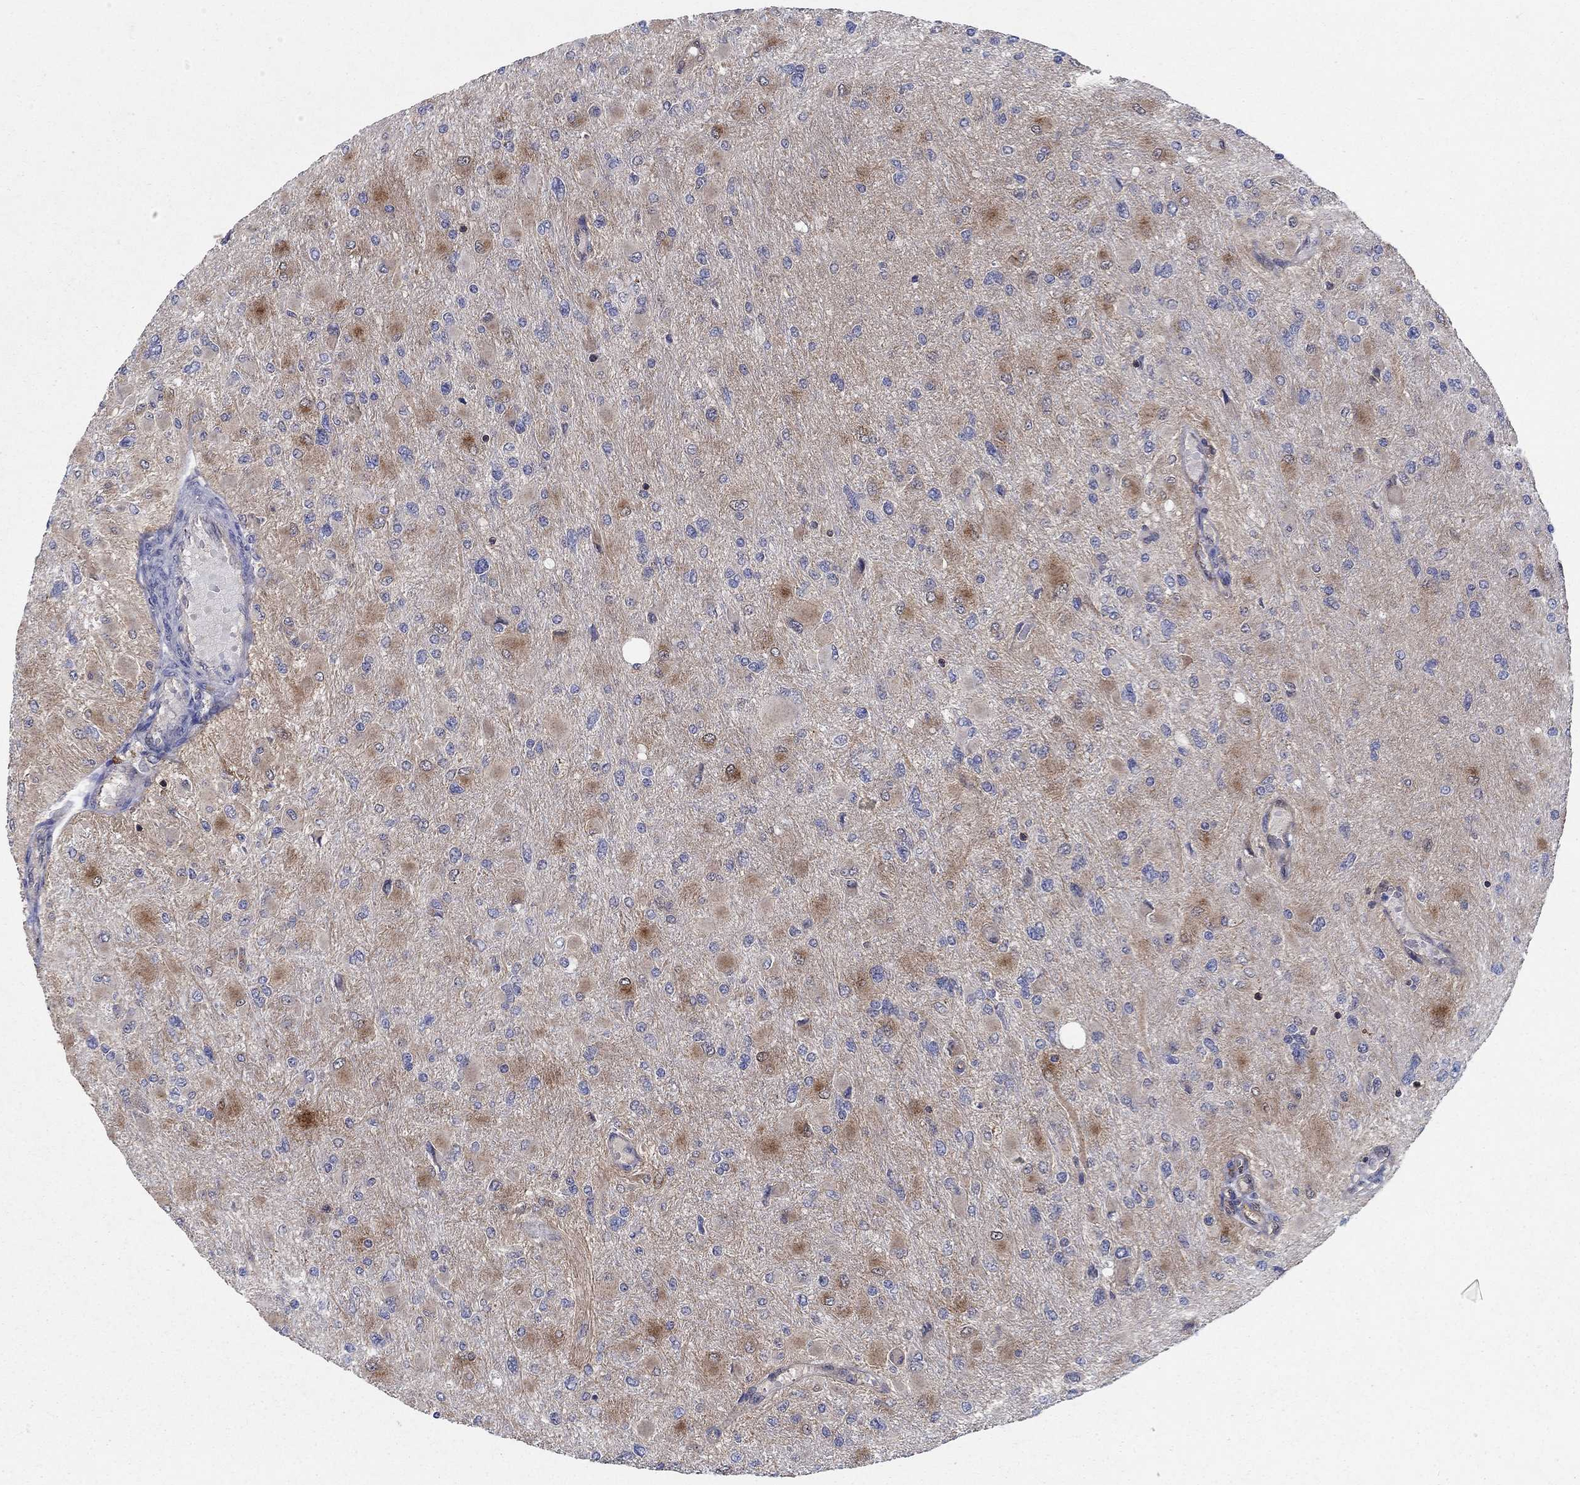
{"staining": {"intensity": "negative", "quantity": "none", "location": "none"}, "tissue": "glioma", "cell_type": "Tumor cells", "image_type": "cancer", "snomed": [{"axis": "morphology", "description": "Glioma, malignant, High grade"}, {"axis": "topography", "description": "Cerebral cortex"}], "caption": "Glioma was stained to show a protein in brown. There is no significant positivity in tumor cells.", "gene": "AGFG2", "patient": {"sex": "female", "age": 36}}